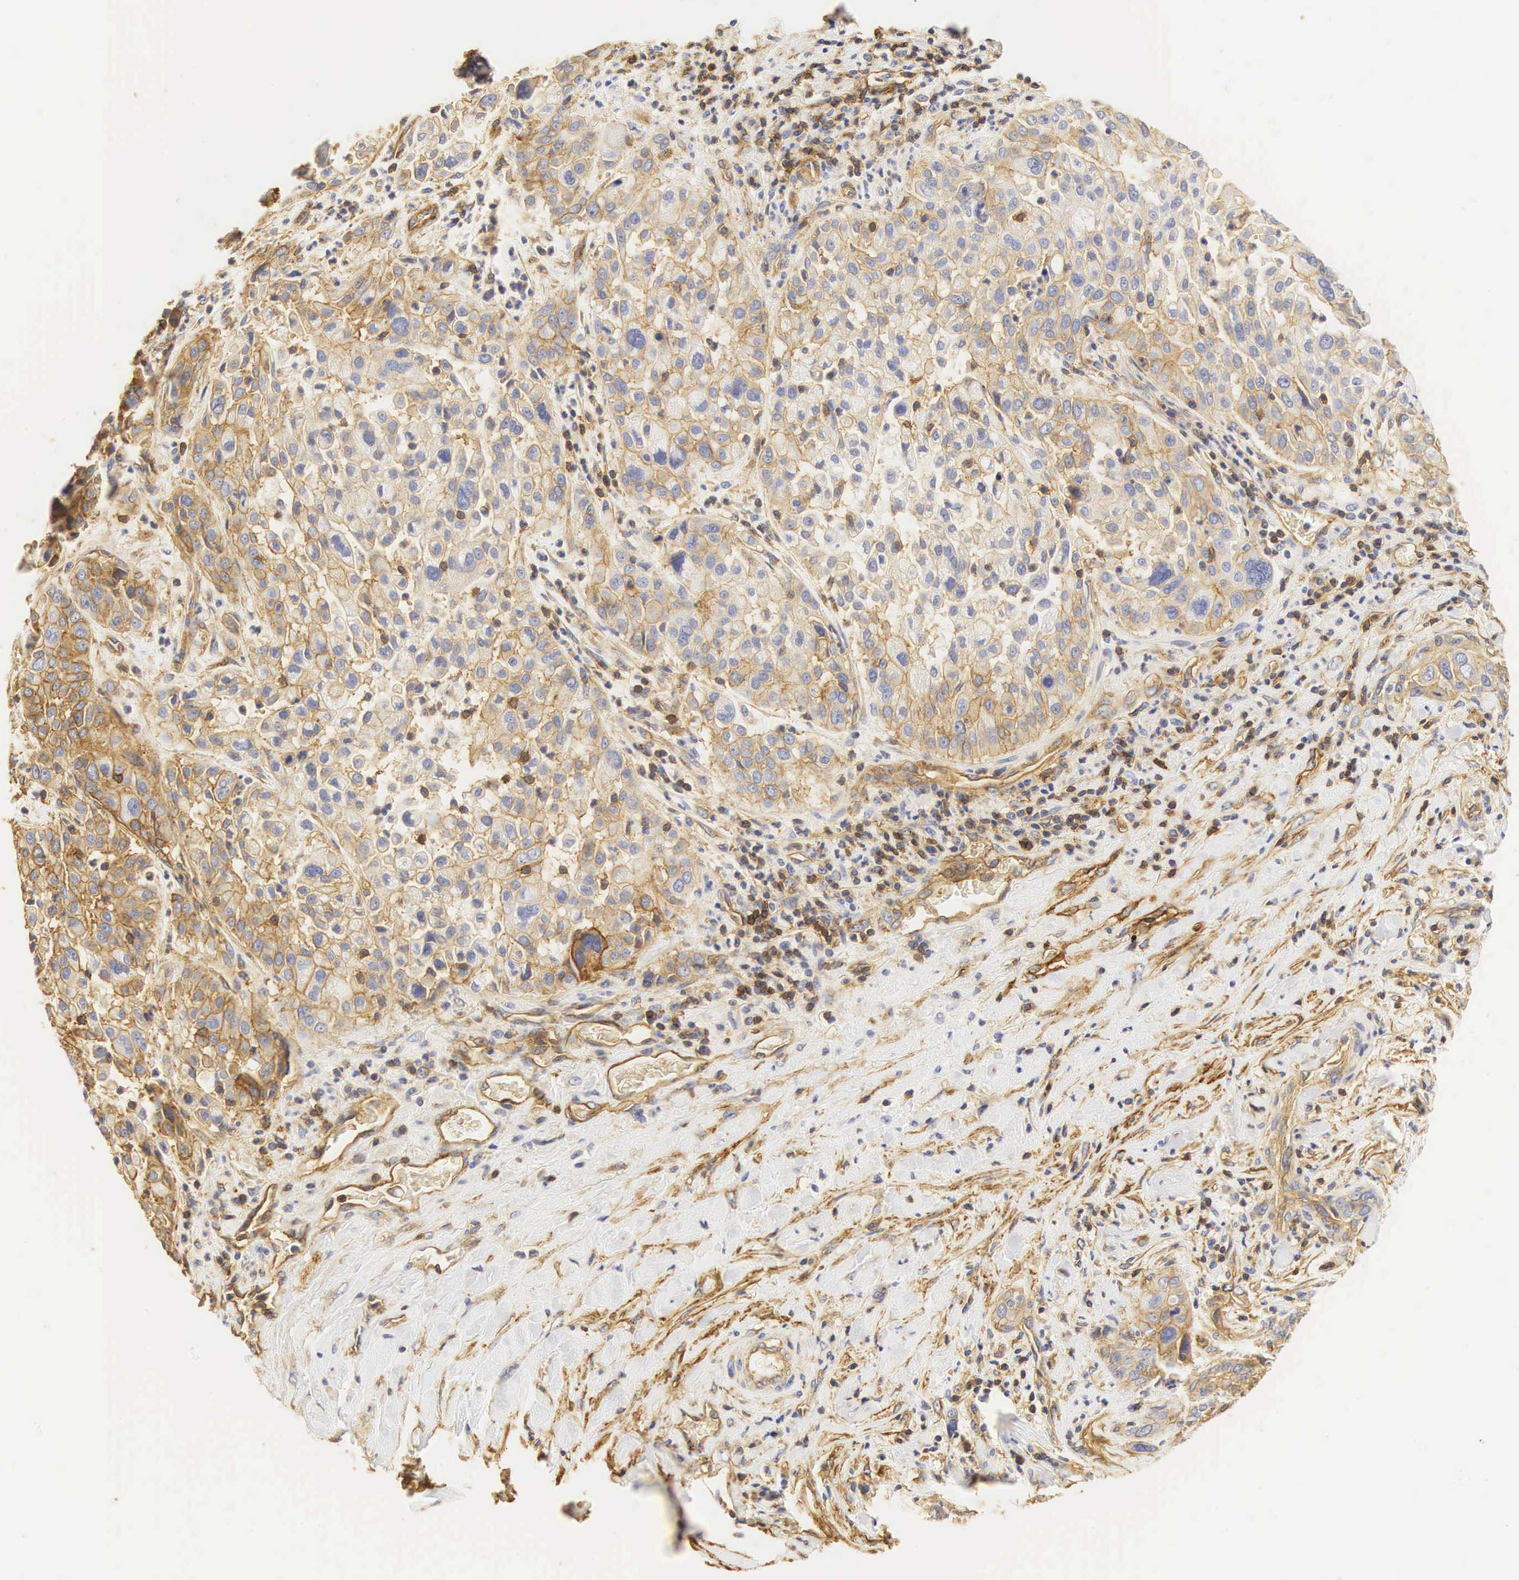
{"staining": {"intensity": "moderate", "quantity": "25%-75%", "location": "cytoplasmic/membranous"}, "tissue": "pancreatic cancer", "cell_type": "Tumor cells", "image_type": "cancer", "snomed": [{"axis": "morphology", "description": "Adenocarcinoma, NOS"}, {"axis": "topography", "description": "Pancreas"}], "caption": "A photomicrograph showing moderate cytoplasmic/membranous staining in about 25%-75% of tumor cells in pancreatic adenocarcinoma, as visualized by brown immunohistochemical staining.", "gene": "CD99", "patient": {"sex": "female", "age": 52}}